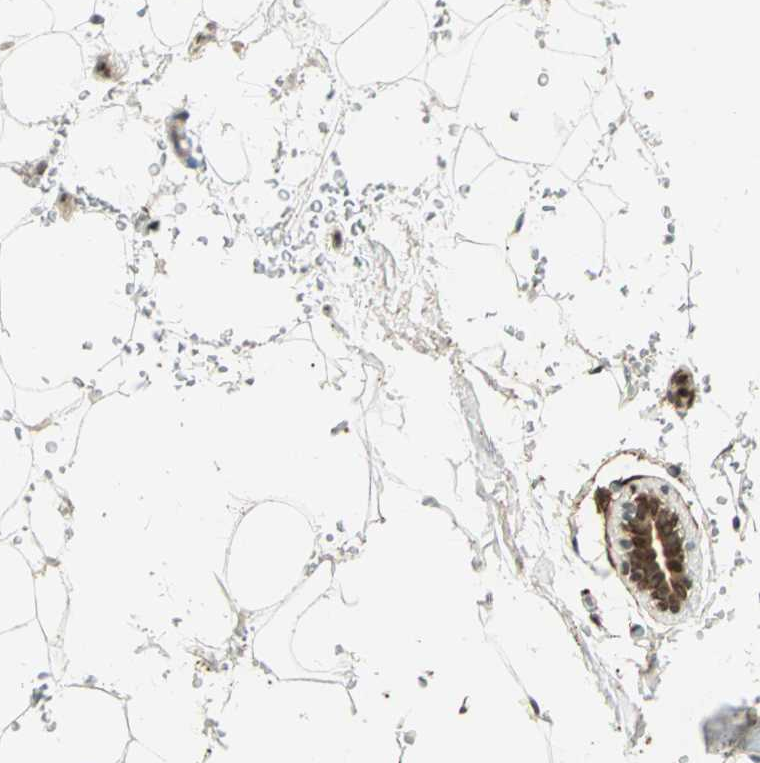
{"staining": {"intensity": "moderate", "quantity": ">75%", "location": "nuclear"}, "tissue": "breast", "cell_type": "Adipocytes", "image_type": "normal", "snomed": [{"axis": "morphology", "description": "Normal tissue, NOS"}, {"axis": "topography", "description": "Breast"}, {"axis": "topography", "description": "Soft tissue"}], "caption": "Immunohistochemistry (IHC) of normal human breast displays medium levels of moderate nuclear staining in approximately >75% of adipocytes. The protein is shown in brown color, while the nuclei are stained blue.", "gene": "LGALS3", "patient": {"sex": "female", "age": 75}}